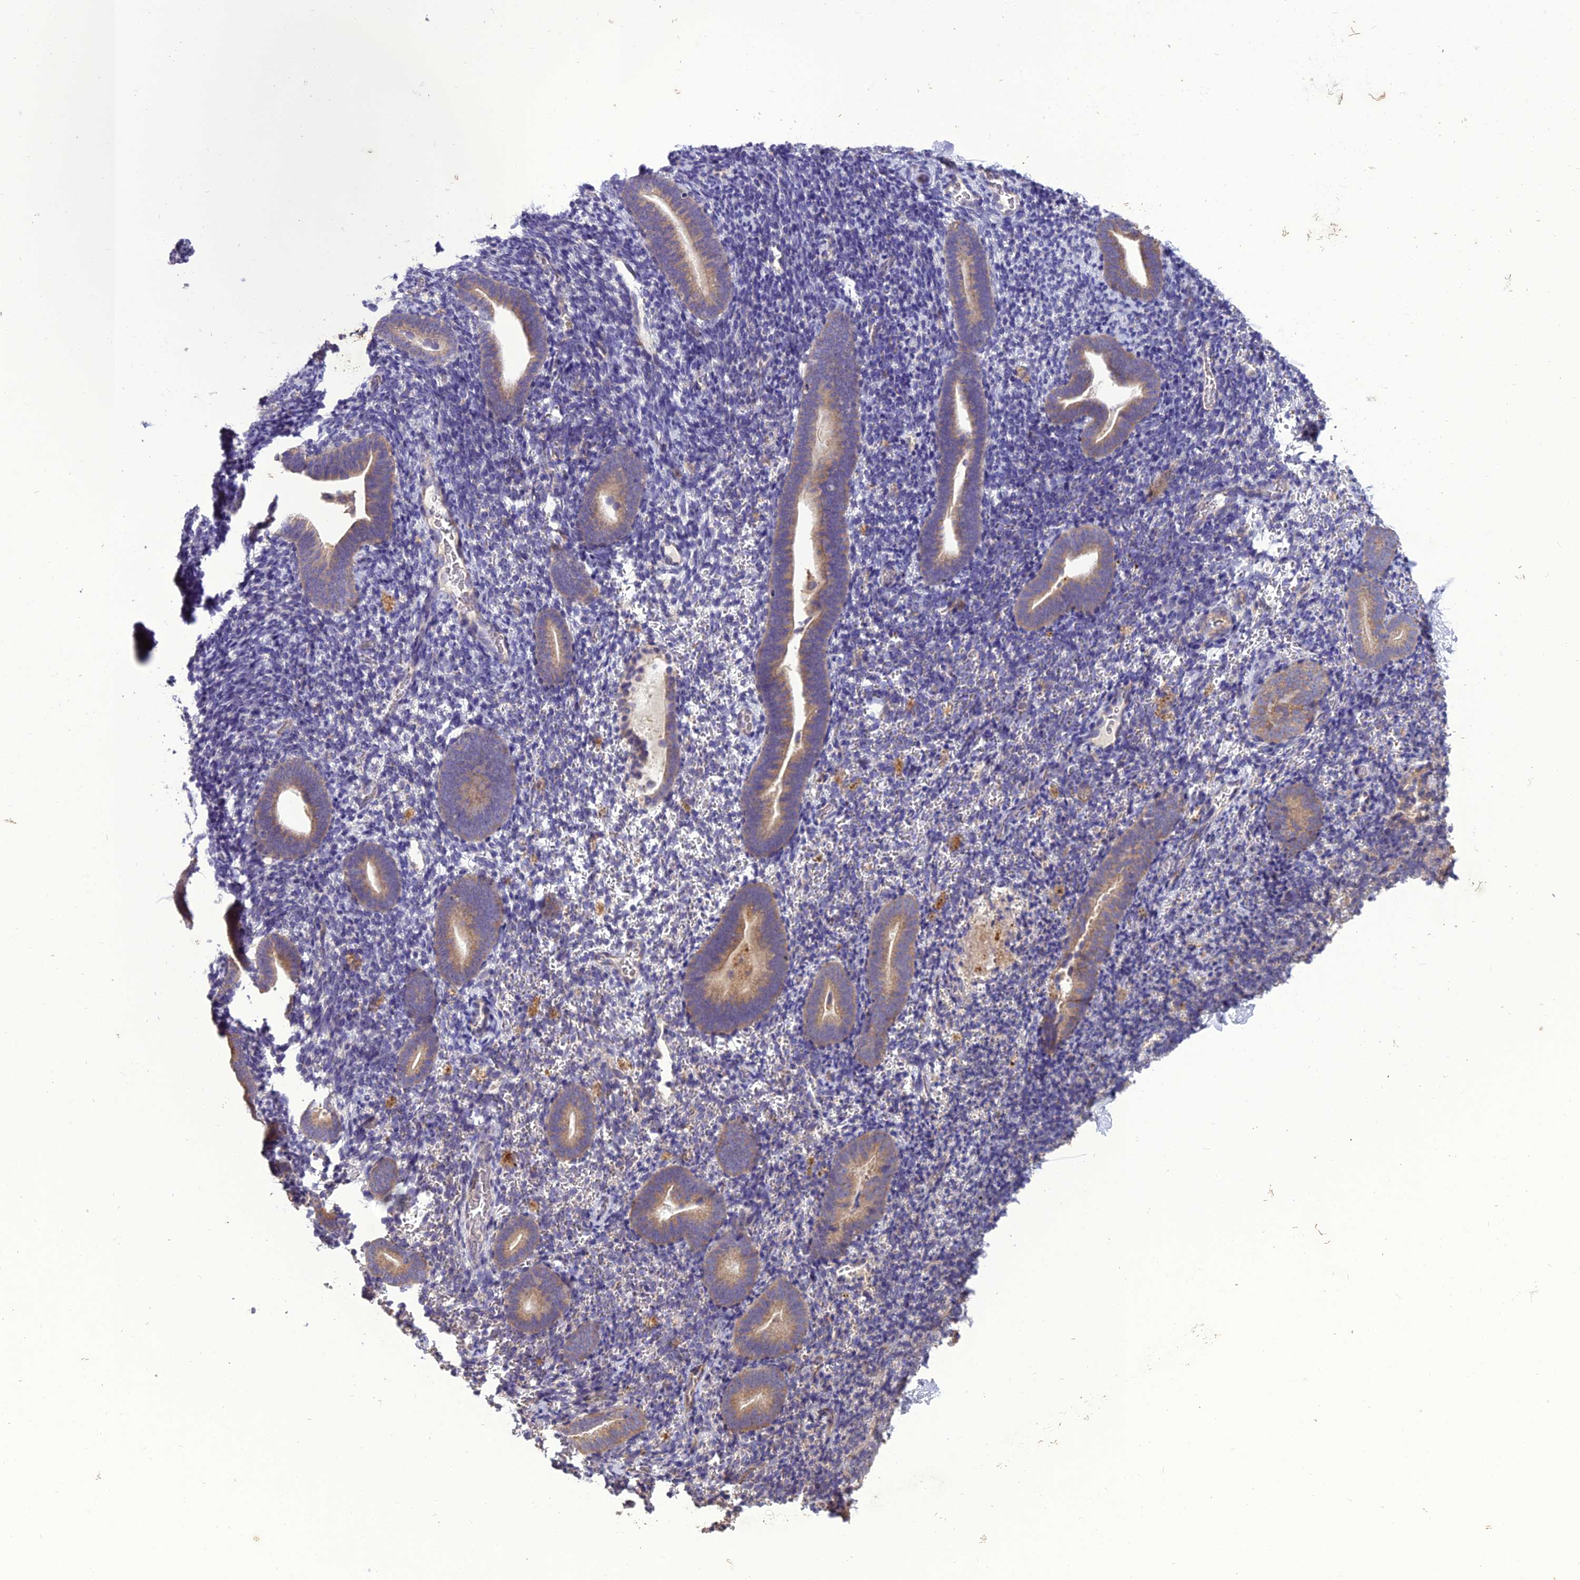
{"staining": {"intensity": "negative", "quantity": "none", "location": "none"}, "tissue": "endometrium", "cell_type": "Cells in endometrial stroma", "image_type": "normal", "snomed": [{"axis": "morphology", "description": "Normal tissue, NOS"}, {"axis": "topography", "description": "Endometrium"}], "caption": "Immunohistochemistry image of benign endometrium: human endometrium stained with DAB reveals no significant protein positivity in cells in endometrial stroma. The staining is performed using DAB brown chromogen with nuclei counter-stained in using hematoxylin.", "gene": "CENPL", "patient": {"sex": "female", "age": 51}}